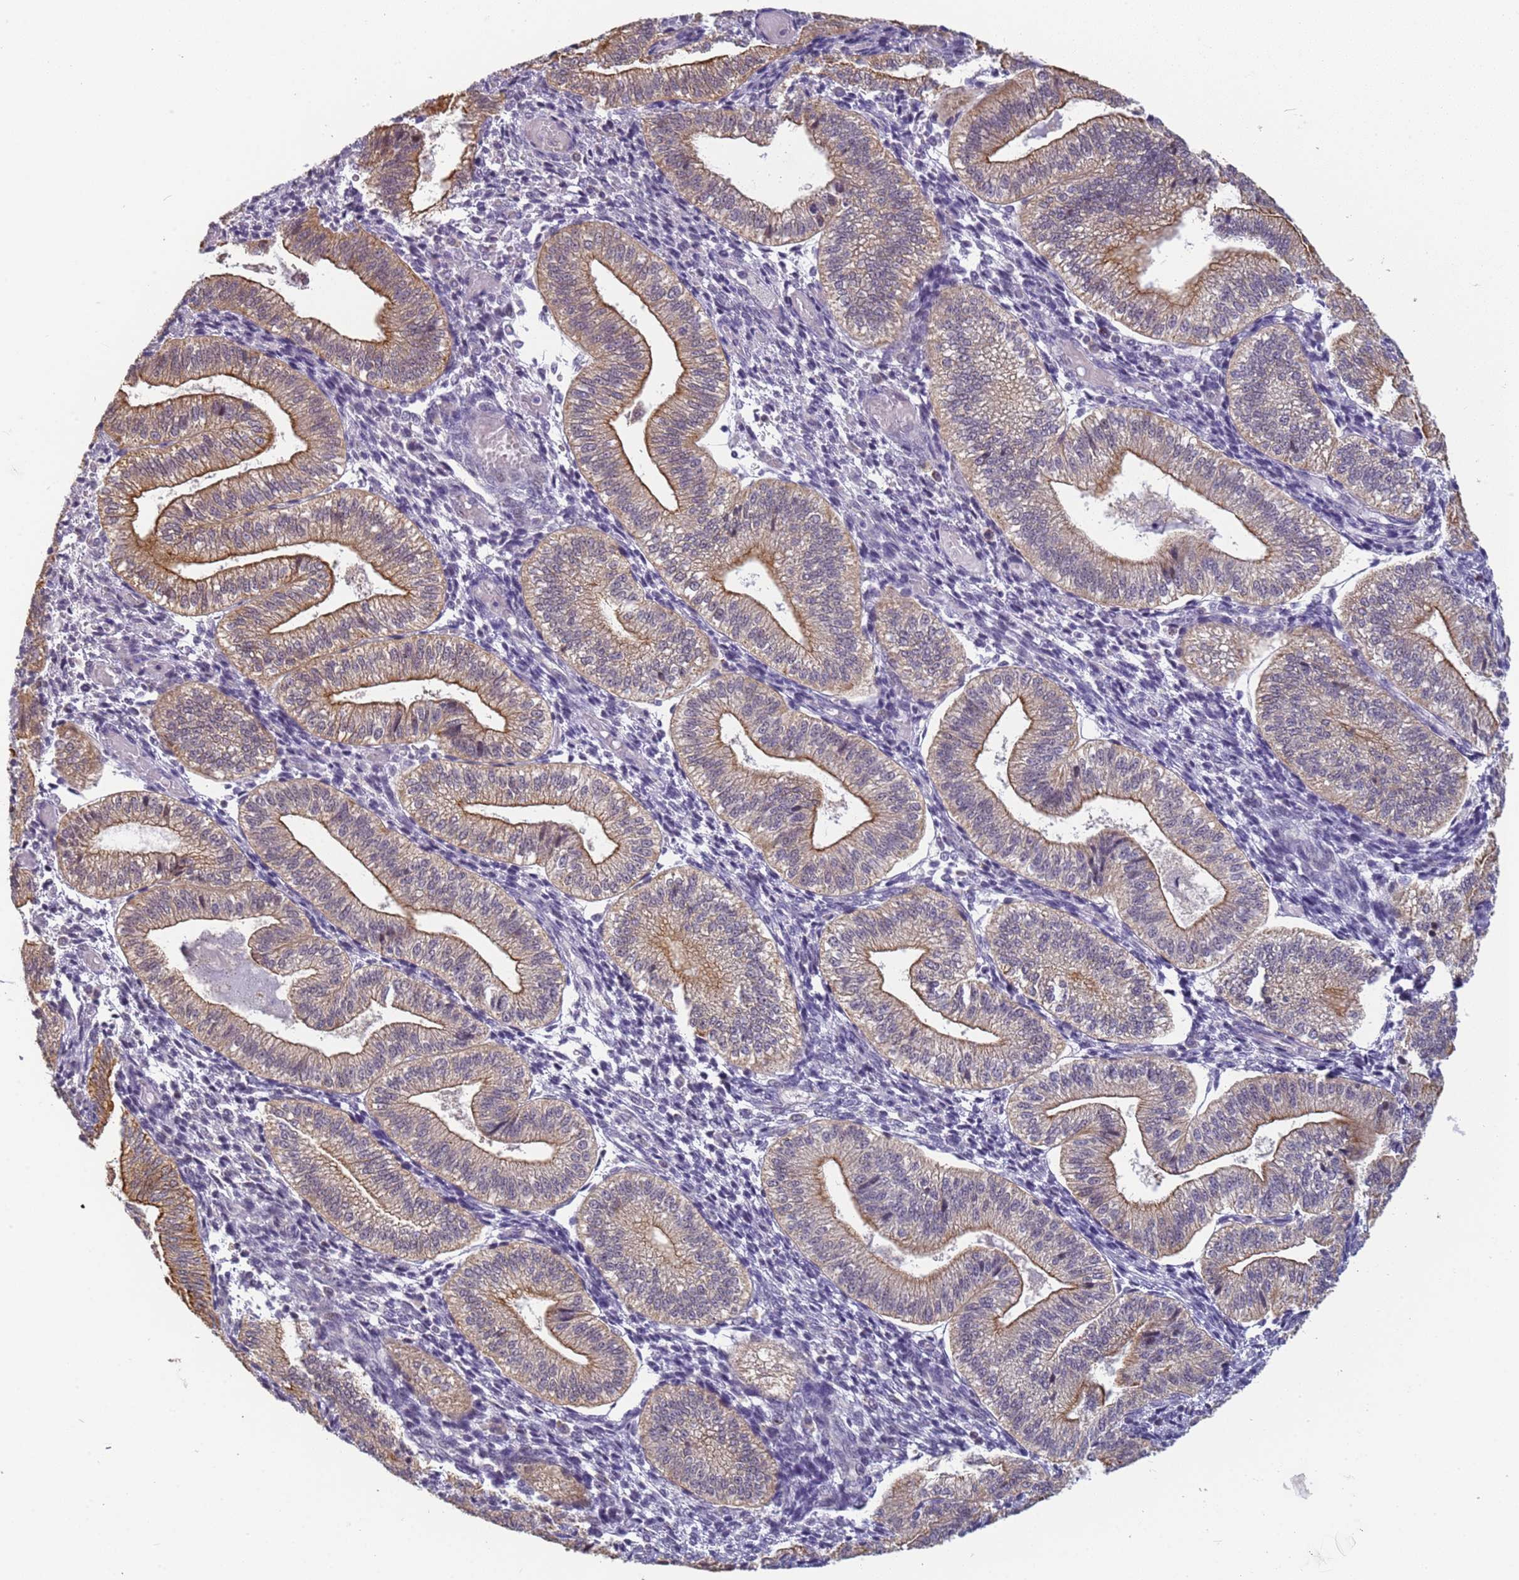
{"staining": {"intensity": "negative", "quantity": "none", "location": "none"}, "tissue": "endometrium", "cell_type": "Cells in endometrial stroma", "image_type": "normal", "snomed": [{"axis": "morphology", "description": "Normal tissue, NOS"}, {"axis": "topography", "description": "Endometrium"}], "caption": "Immunohistochemistry of normal human endometrium exhibits no positivity in cells in endometrial stroma.", "gene": "VWA3A", "patient": {"sex": "female", "age": 34}}